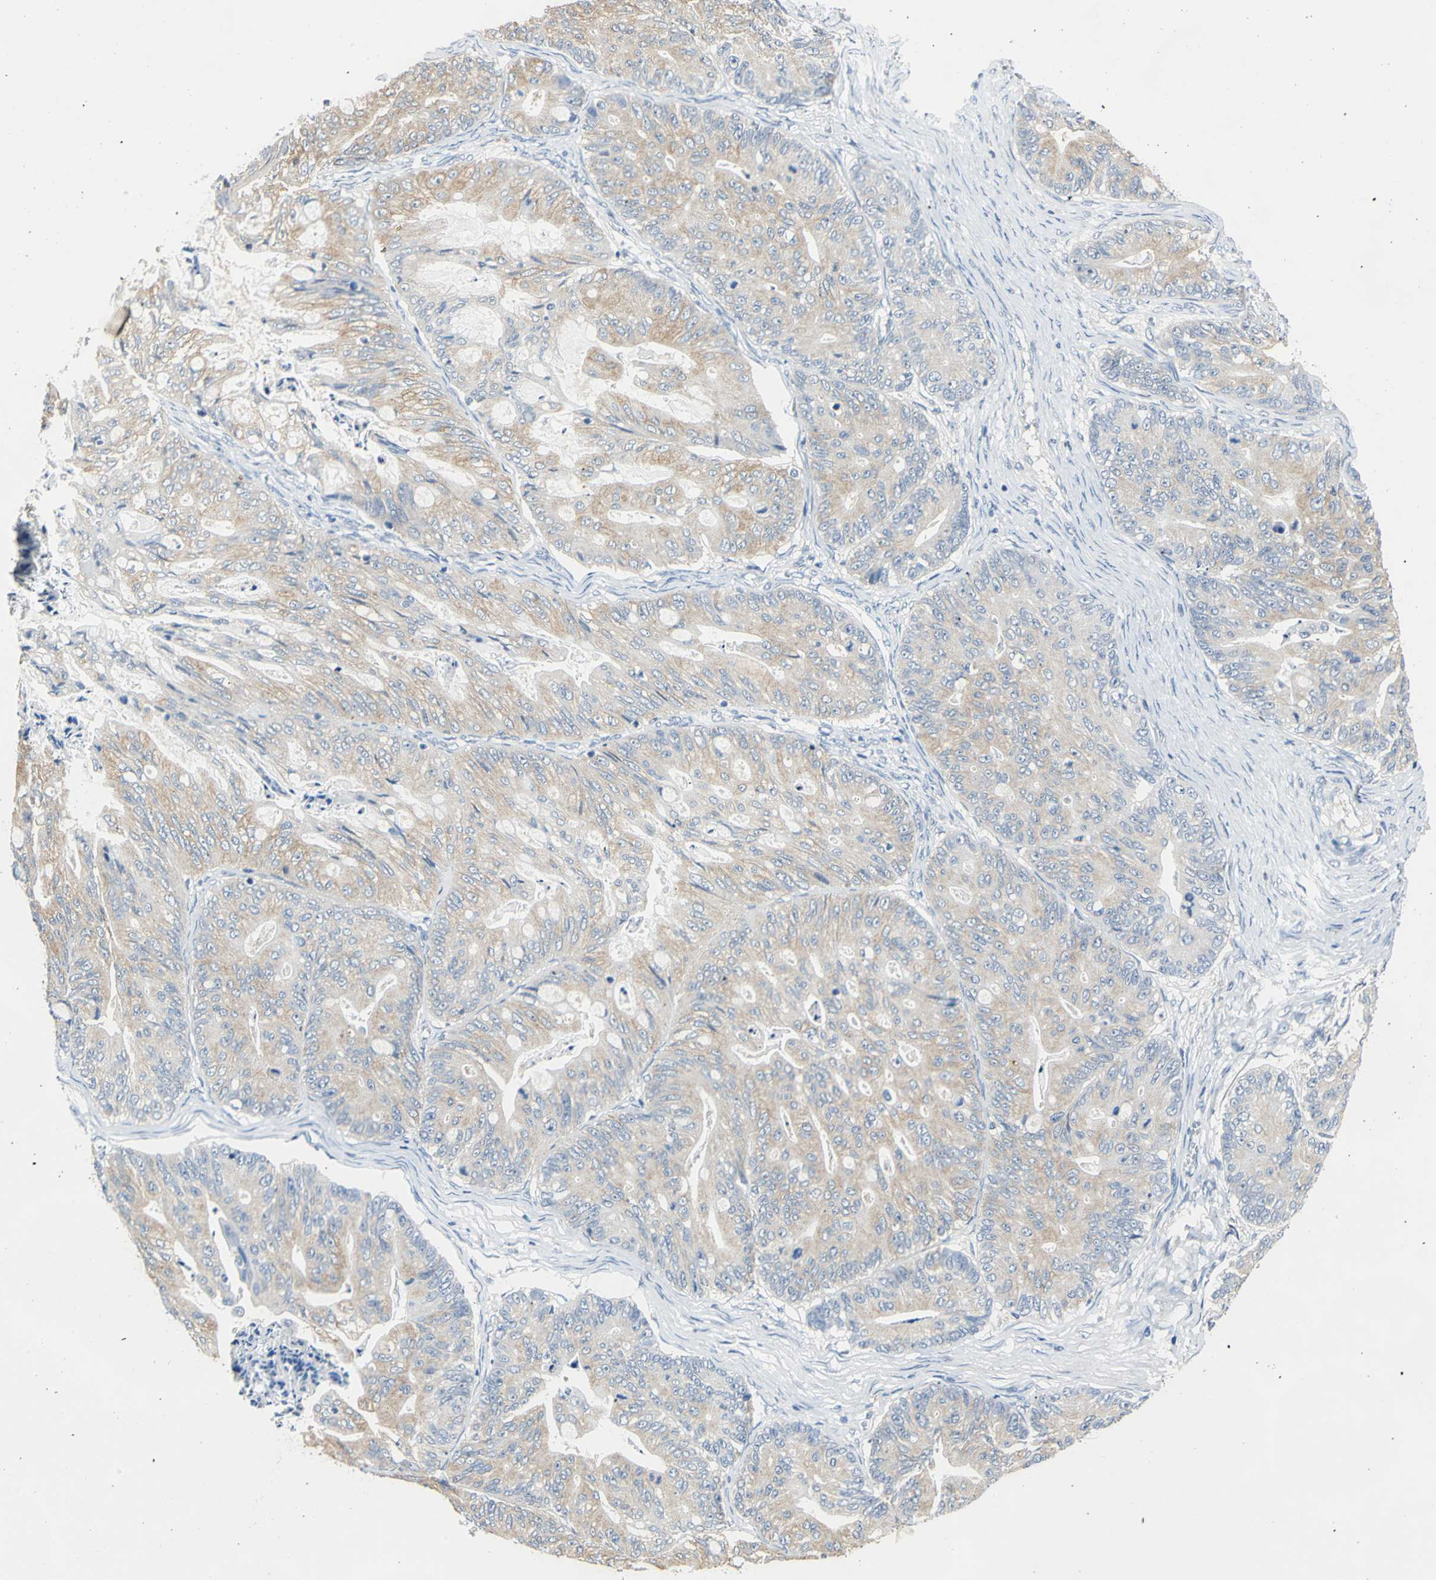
{"staining": {"intensity": "weak", "quantity": ">75%", "location": "cytoplasmic/membranous"}, "tissue": "ovarian cancer", "cell_type": "Tumor cells", "image_type": "cancer", "snomed": [{"axis": "morphology", "description": "Cystadenocarcinoma, mucinous, NOS"}, {"axis": "topography", "description": "Ovary"}], "caption": "Protein expression analysis of ovarian mucinous cystadenocarcinoma shows weak cytoplasmic/membranous positivity in about >75% of tumor cells.", "gene": "RASD2", "patient": {"sex": "female", "age": 36}}